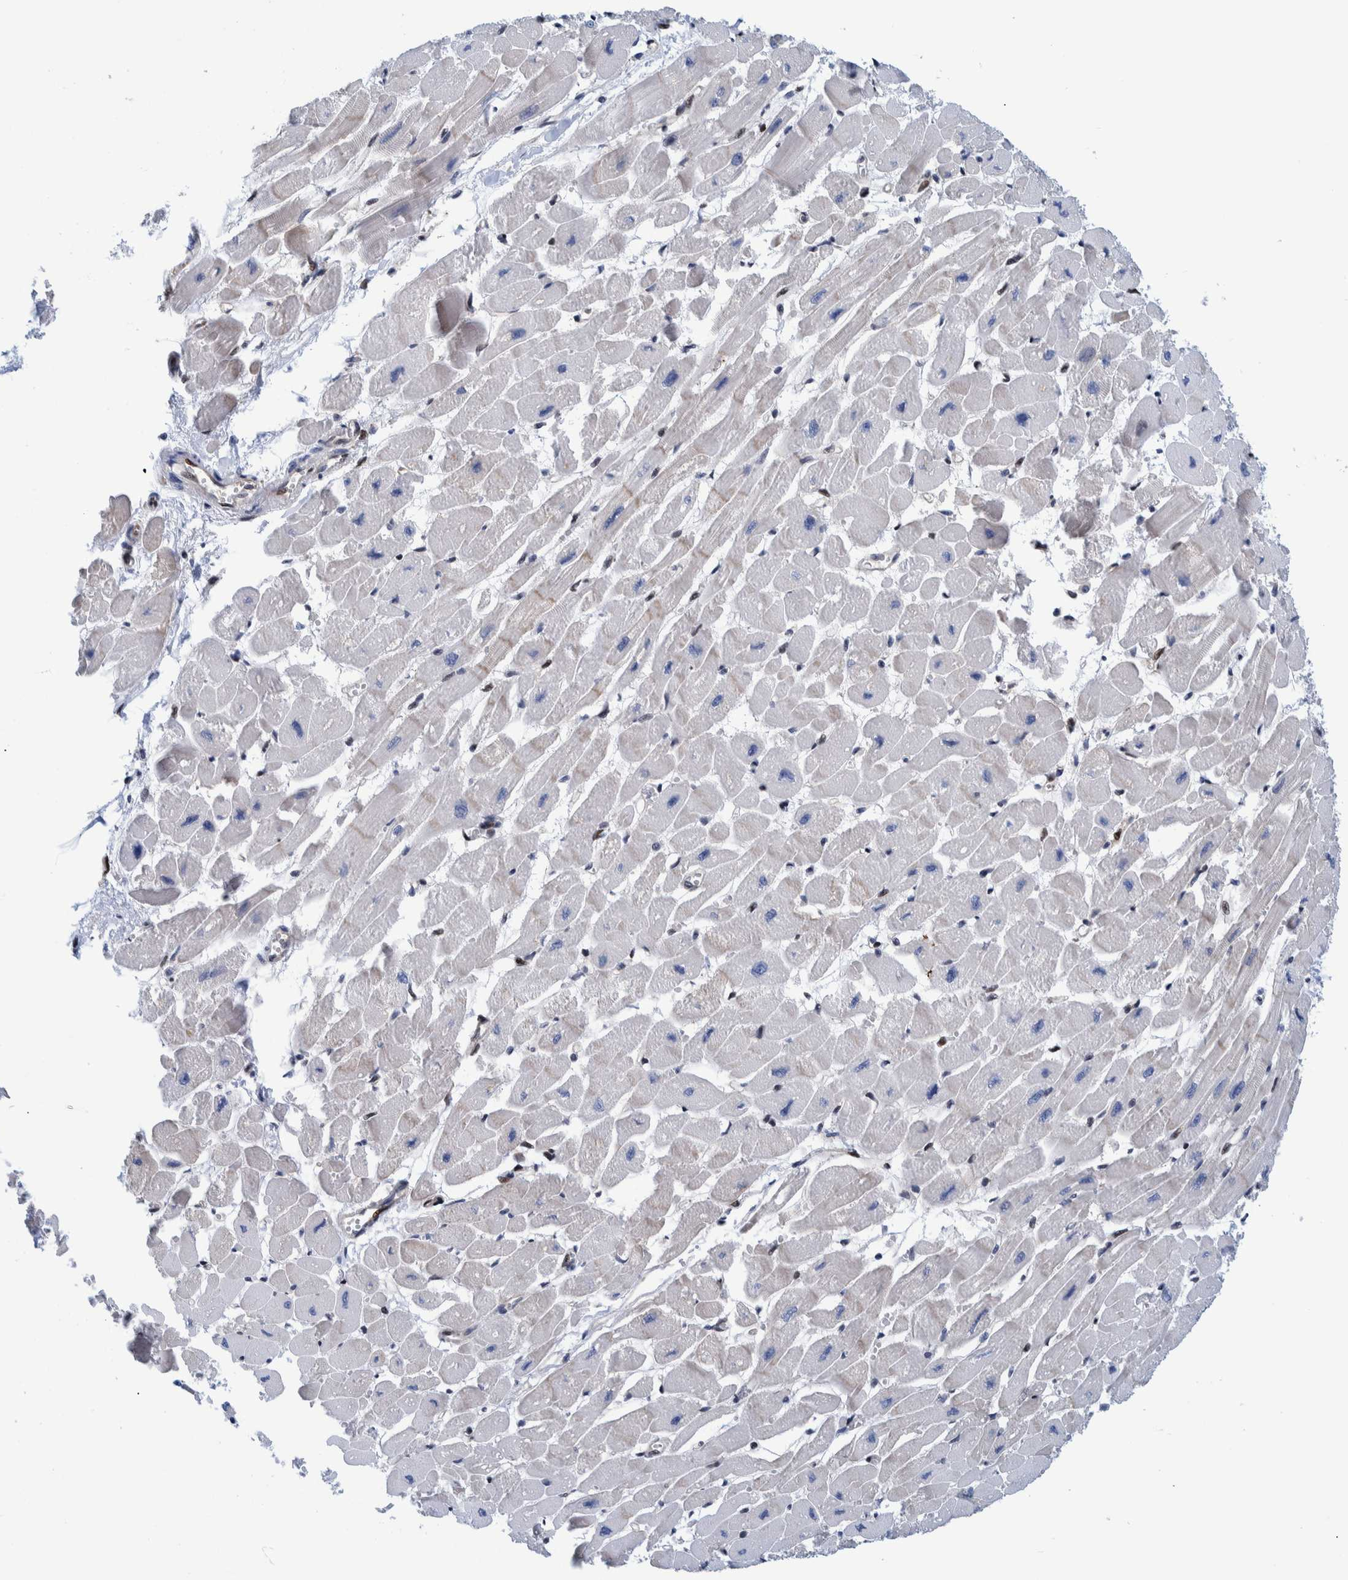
{"staining": {"intensity": "strong", "quantity": "25%-75%", "location": "nuclear"}, "tissue": "heart muscle", "cell_type": "Cardiomyocytes", "image_type": "normal", "snomed": [{"axis": "morphology", "description": "Normal tissue, NOS"}, {"axis": "topography", "description": "Heart"}], "caption": "Immunohistochemistry (IHC) image of unremarkable heart muscle stained for a protein (brown), which demonstrates high levels of strong nuclear staining in about 25%-75% of cardiomyocytes.", "gene": "HEATR9", "patient": {"sex": "female", "age": 54}}